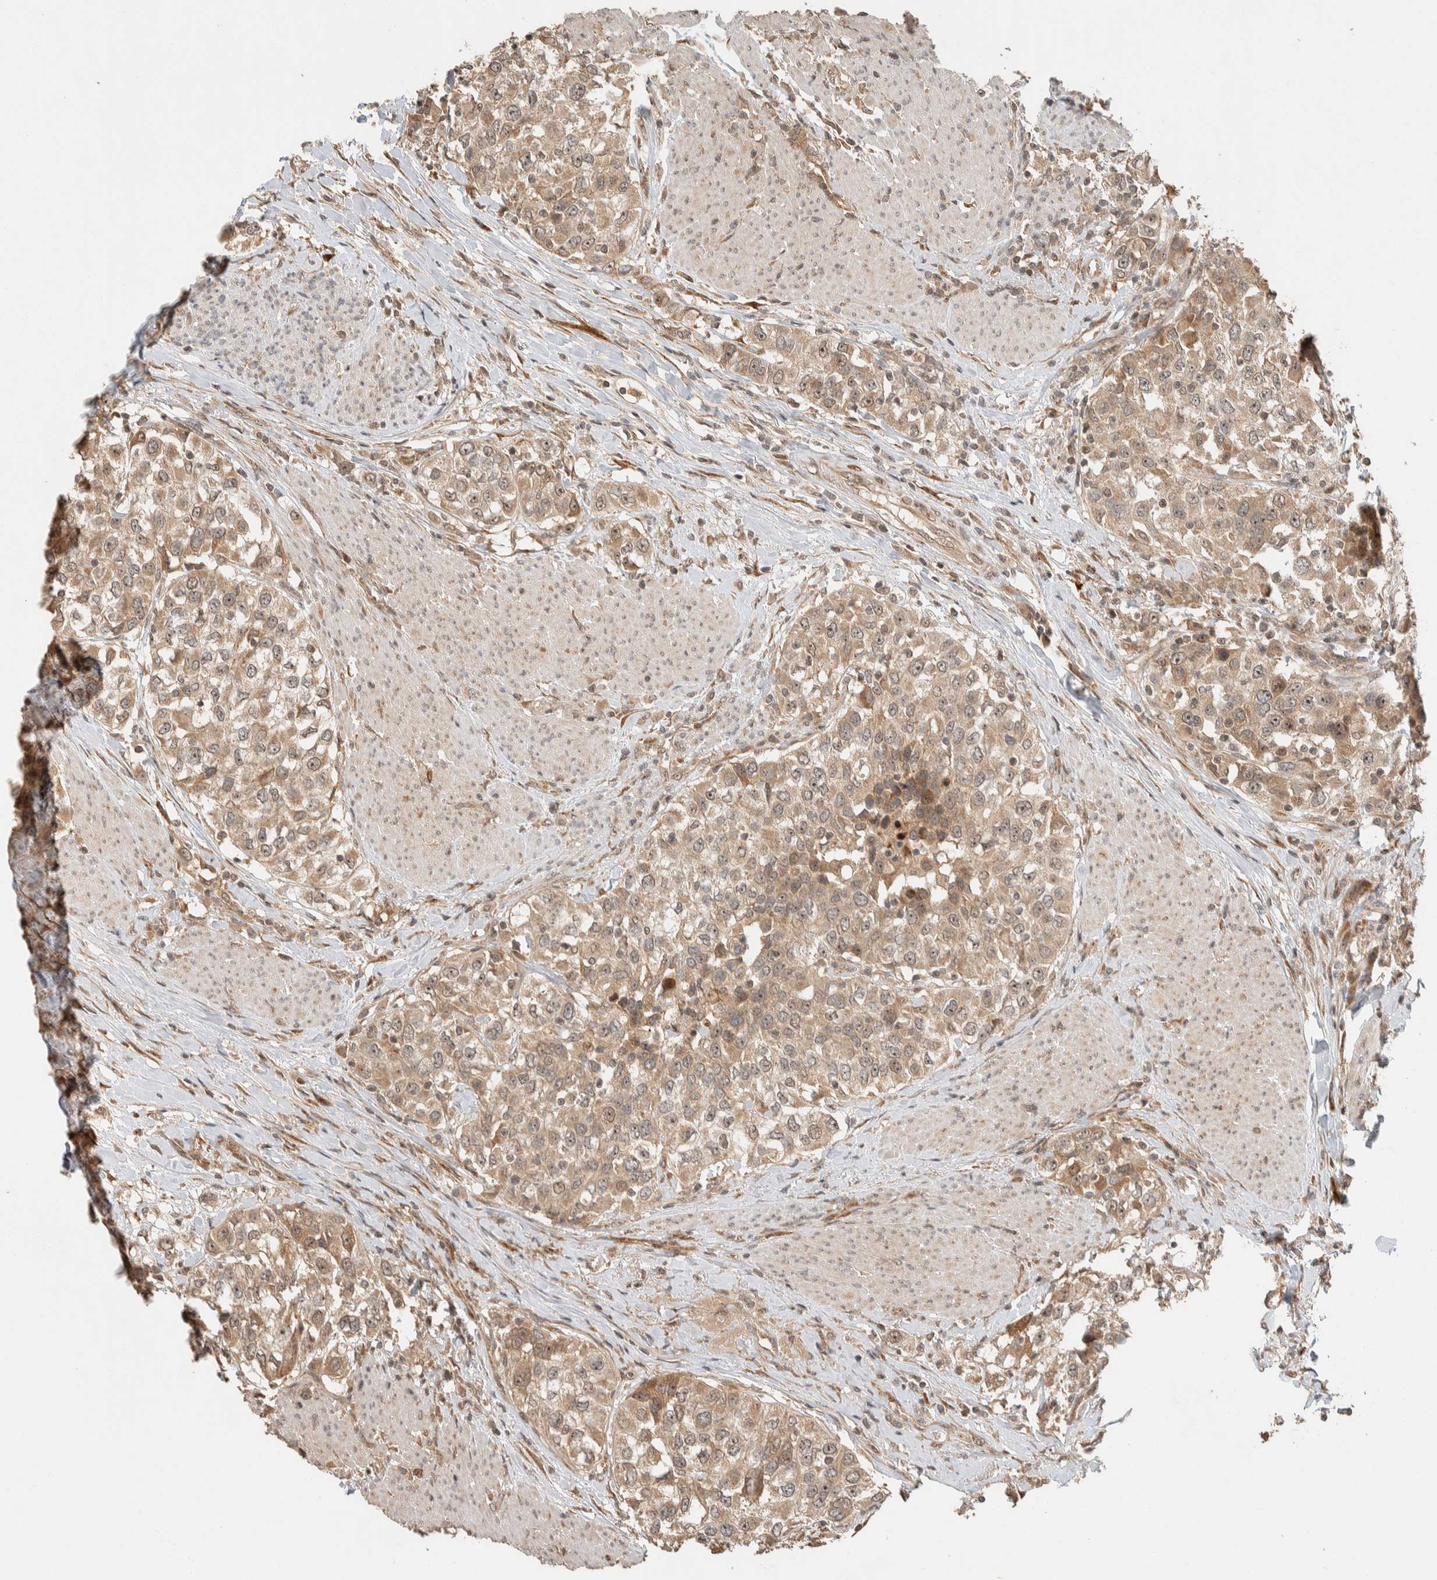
{"staining": {"intensity": "weak", "quantity": ">75%", "location": "cytoplasmic/membranous,nuclear"}, "tissue": "urothelial cancer", "cell_type": "Tumor cells", "image_type": "cancer", "snomed": [{"axis": "morphology", "description": "Urothelial carcinoma, High grade"}, {"axis": "topography", "description": "Urinary bladder"}], "caption": "Protein staining of urothelial carcinoma (high-grade) tissue exhibits weak cytoplasmic/membranous and nuclear staining in about >75% of tumor cells.", "gene": "ZBTB2", "patient": {"sex": "female", "age": 80}}